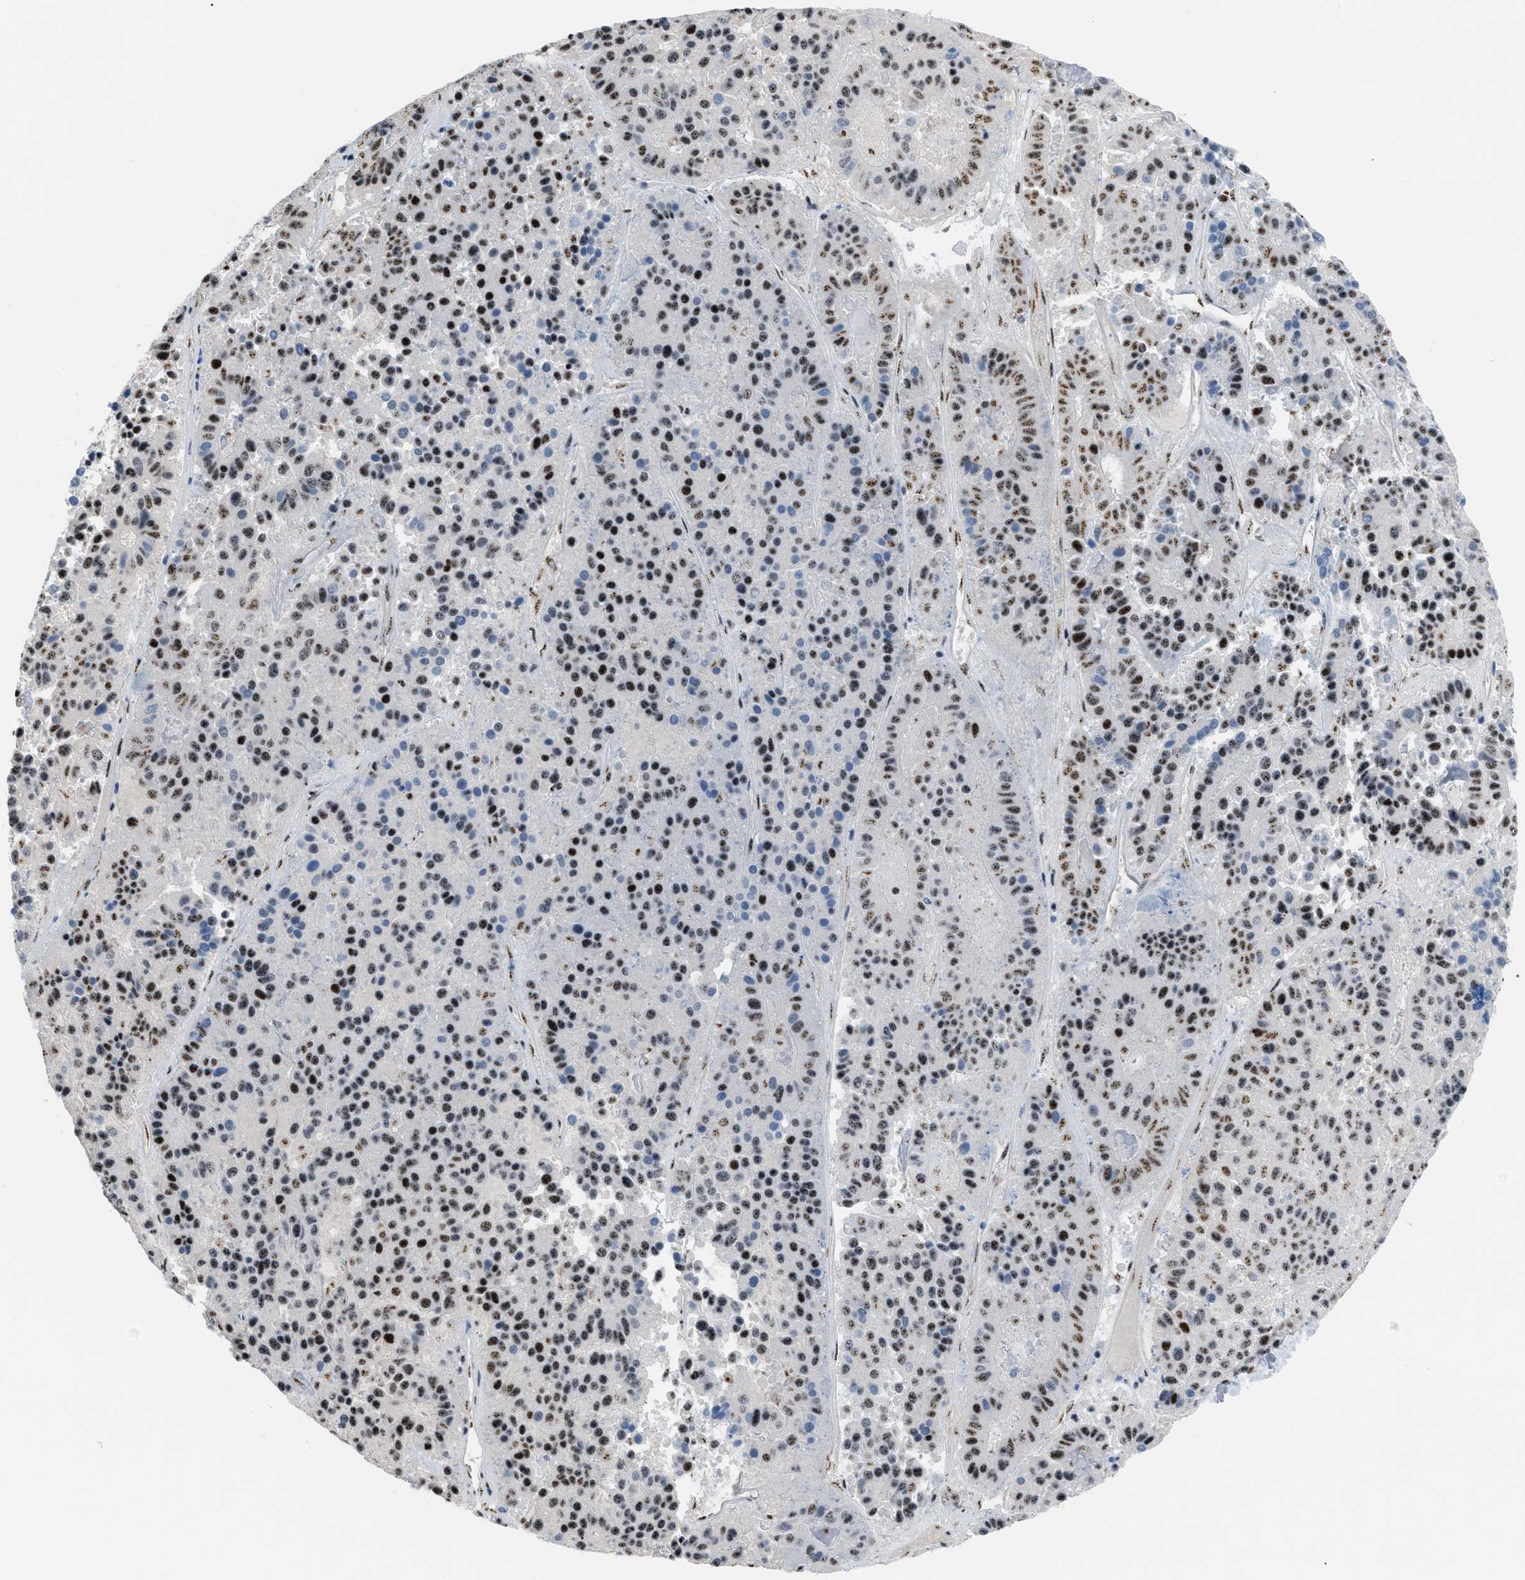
{"staining": {"intensity": "moderate", "quantity": ">75%", "location": "nuclear"}, "tissue": "pancreatic cancer", "cell_type": "Tumor cells", "image_type": "cancer", "snomed": [{"axis": "morphology", "description": "Adenocarcinoma, NOS"}, {"axis": "topography", "description": "Pancreas"}], "caption": "A medium amount of moderate nuclear staining is identified in about >75% of tumor cells in pancreatic adenocarcinoma tissue.", "gene": "CDR2", "patient": {"sex": "male", "age": 50}}